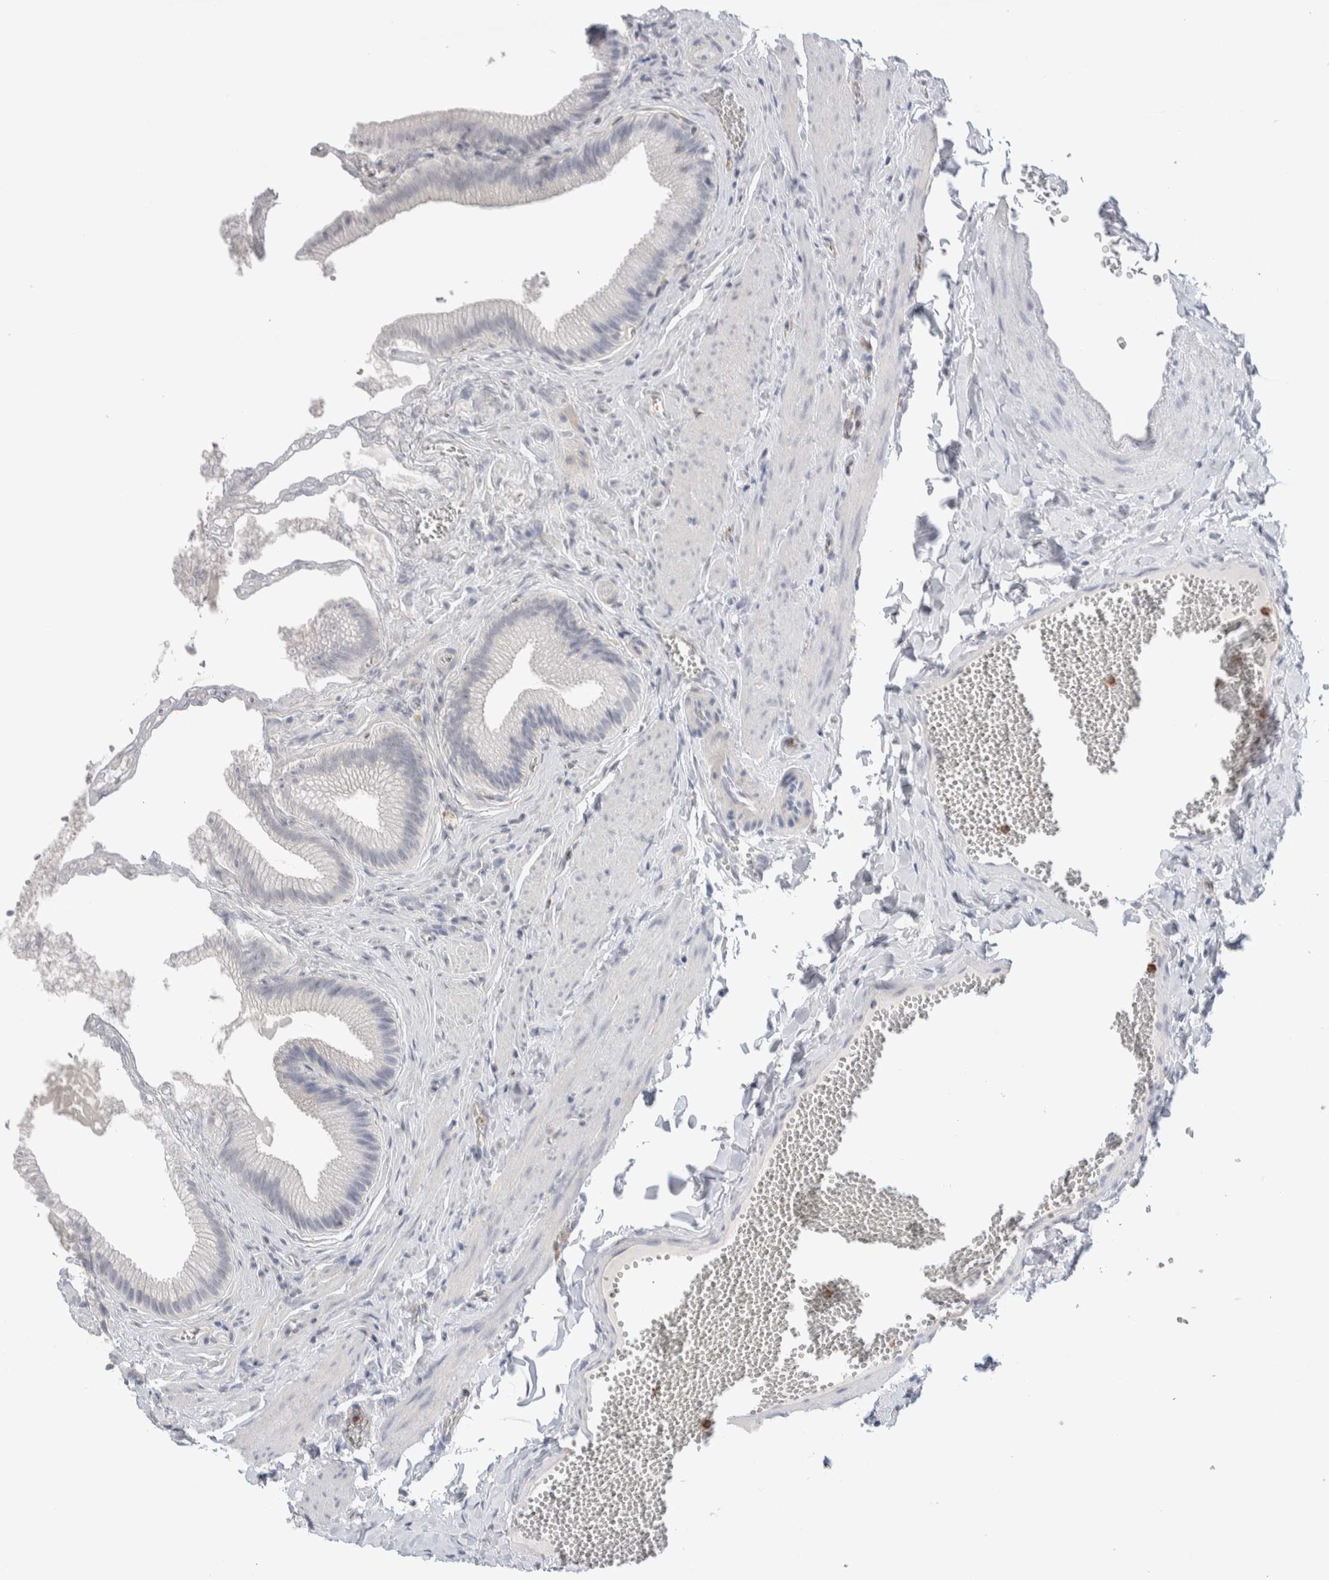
{"staining": {"intensity": "negative", "quantity": "none", "location": "none"}, "tissue": "gallbladder", "cell_type": "Glandular cells", "image_type": "normal", "snomed": [{"axis": "morphology", "description": "Normal tissue, NOS"}, {"axis": "topography", "description": "Gallbladder"}], "caption": "Immunohistochemistry (IHC) of benign gallbladder exhibits no positivity in glandular cells. (Brightfield microscopy of DAB IHC at high magnification).", "gene": "SEPTIN4", "patient": {"sex": "male", "age": 38}}